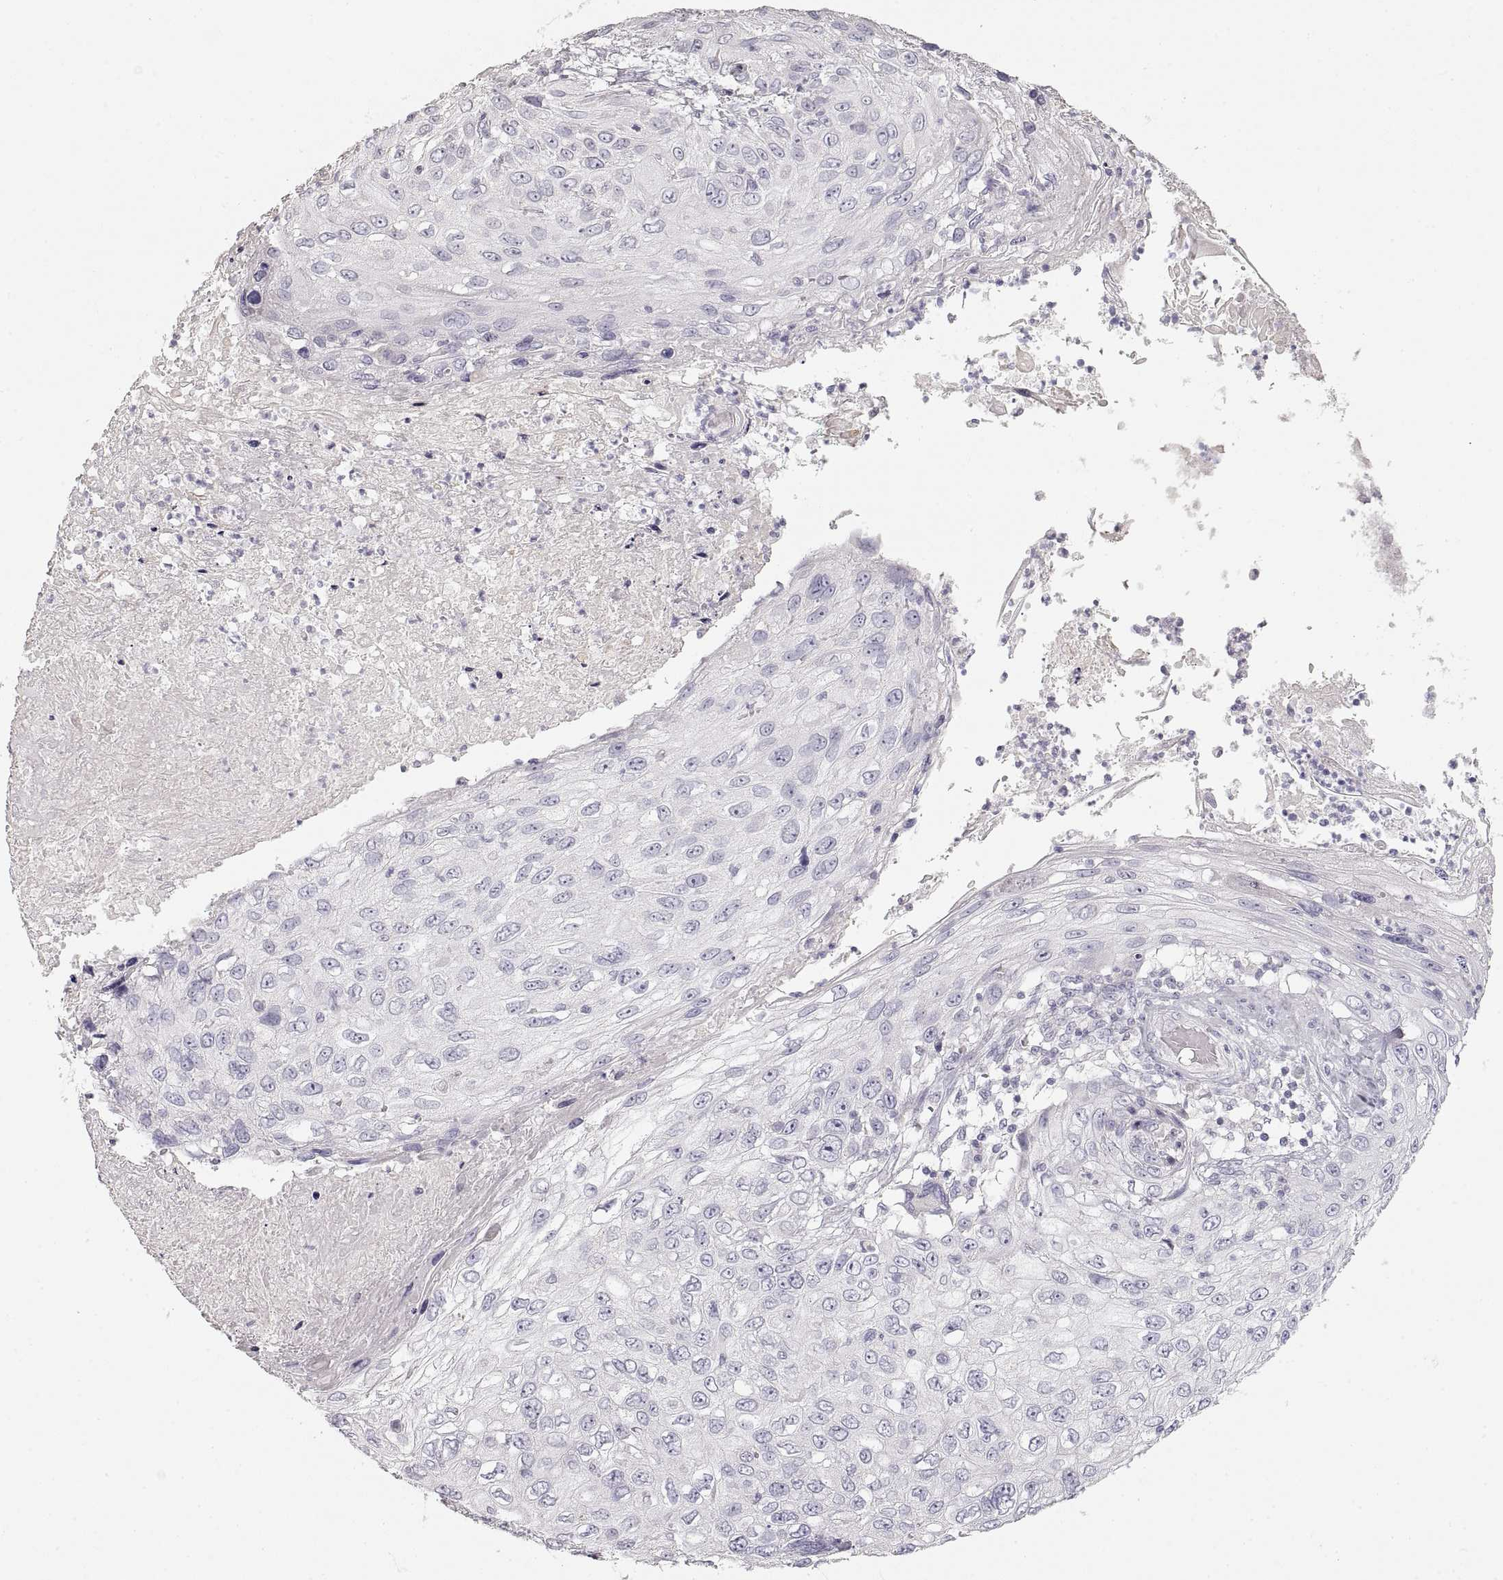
{"staining": {"intensity": "negative", "quantity": "none", "location": "none"}, "tissue": "skin cancer", "cell_type": "Tumor cells", "image_type": "cancer", "snomed": [{"axis": "morphology", "description": "Squamous cell carcinoma, NOS"}, {"axis": "topography", "description": "Skin"}], "caption": "Tumor cells are negative for protein expression in human skin cancer (squamous cell carcinoma). (Brightfield microscopy of DAB IHC at high magnification).", "gene": "ZP3", "patient": {"sex": "male", "age": 92}}